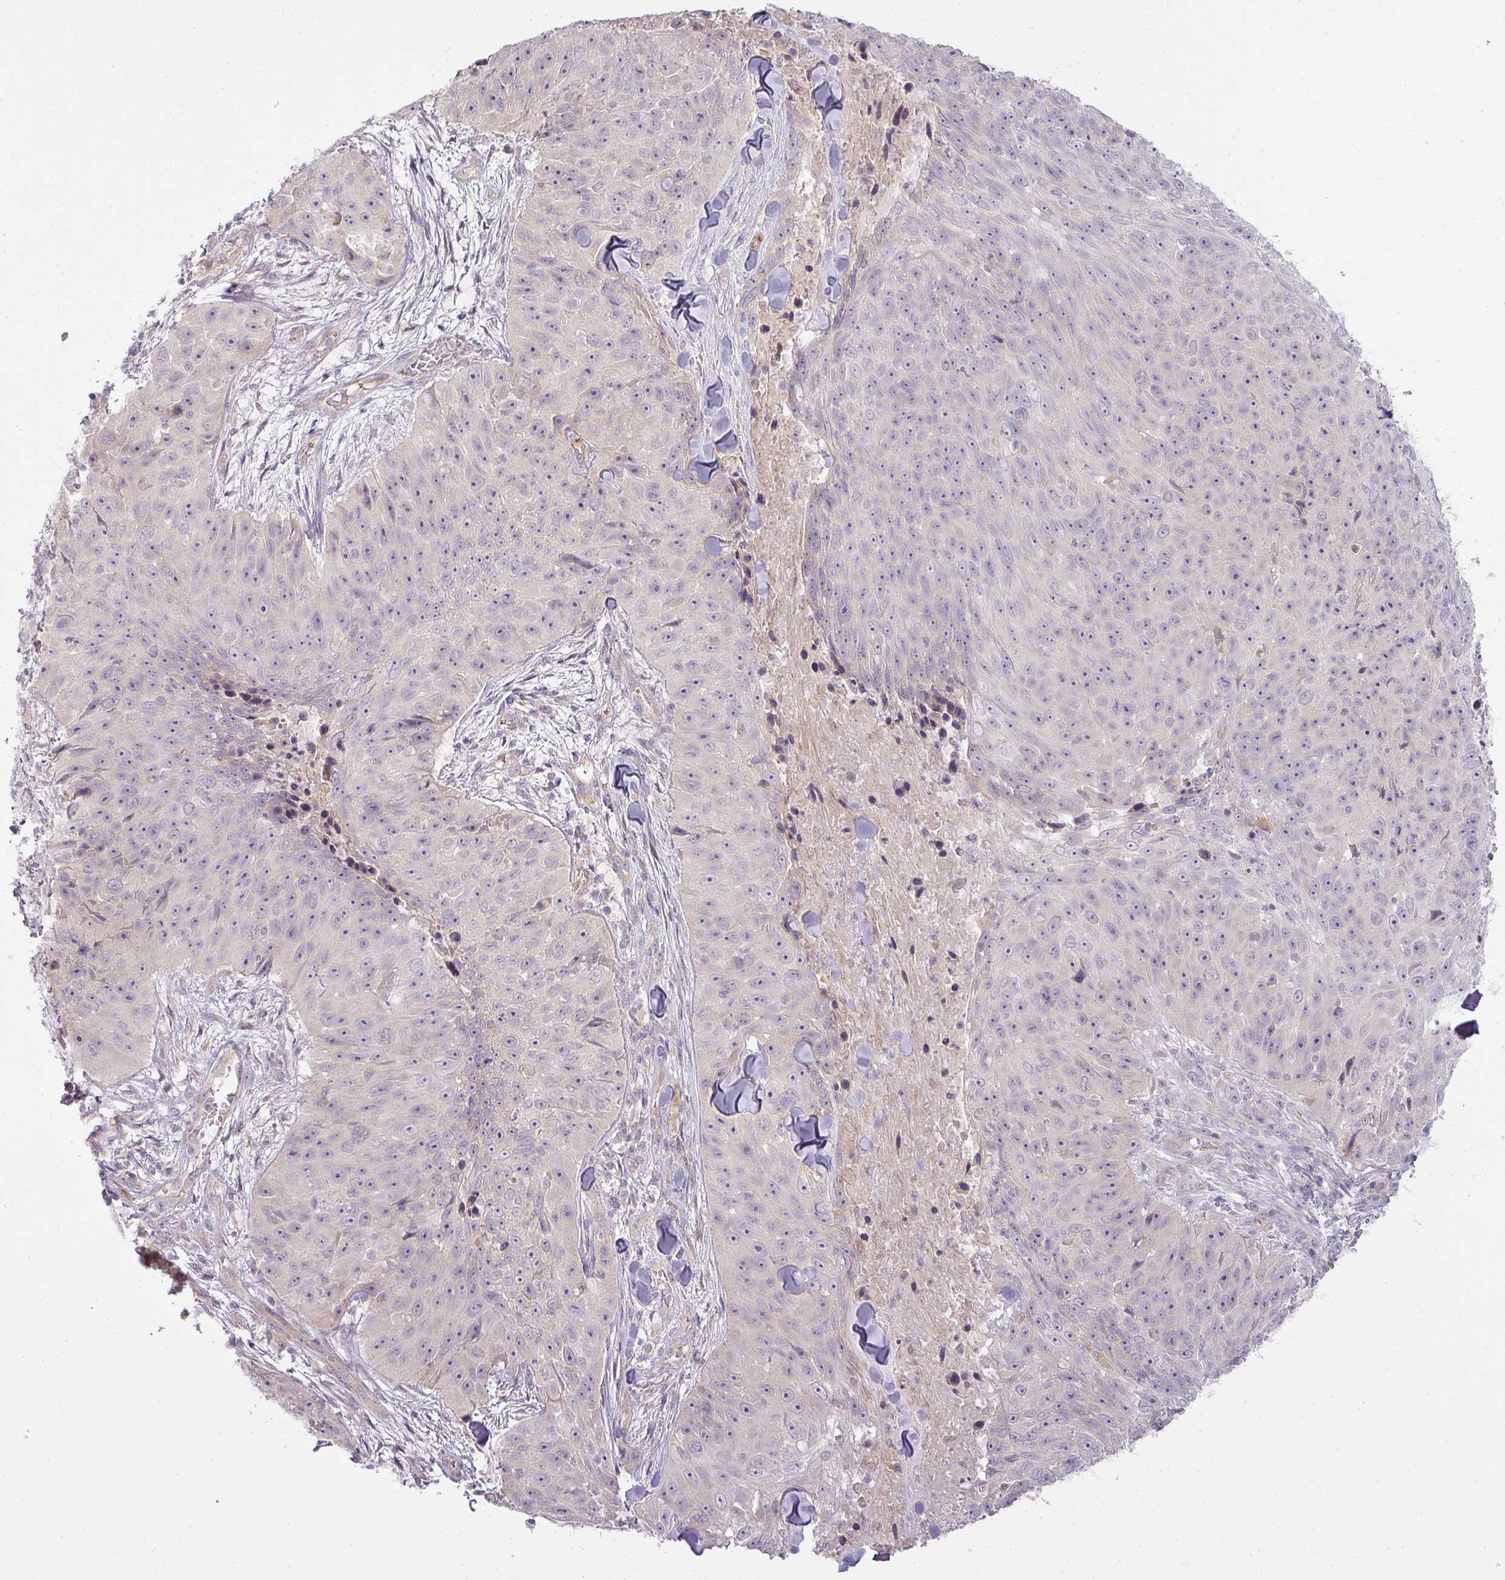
{"staining": {"intensity": "negative", "quantity": "none", "location": "none"}, "tissue": "skin cancer", "cell_type": "Tumor cells", "image_type": "cancer", "snomed": [{"axis": "morphology", "description": "Squamous cell carcinoma, NOS"}, {"axis": "topography", "description": "Skin"}], "caption": "DAB immunohistochemical staining of human skin squamous cell carcinoma reveals no significant staining in tumor cells.", "gene": "LY75", "patient": {"sex": "female", "age": 87}}